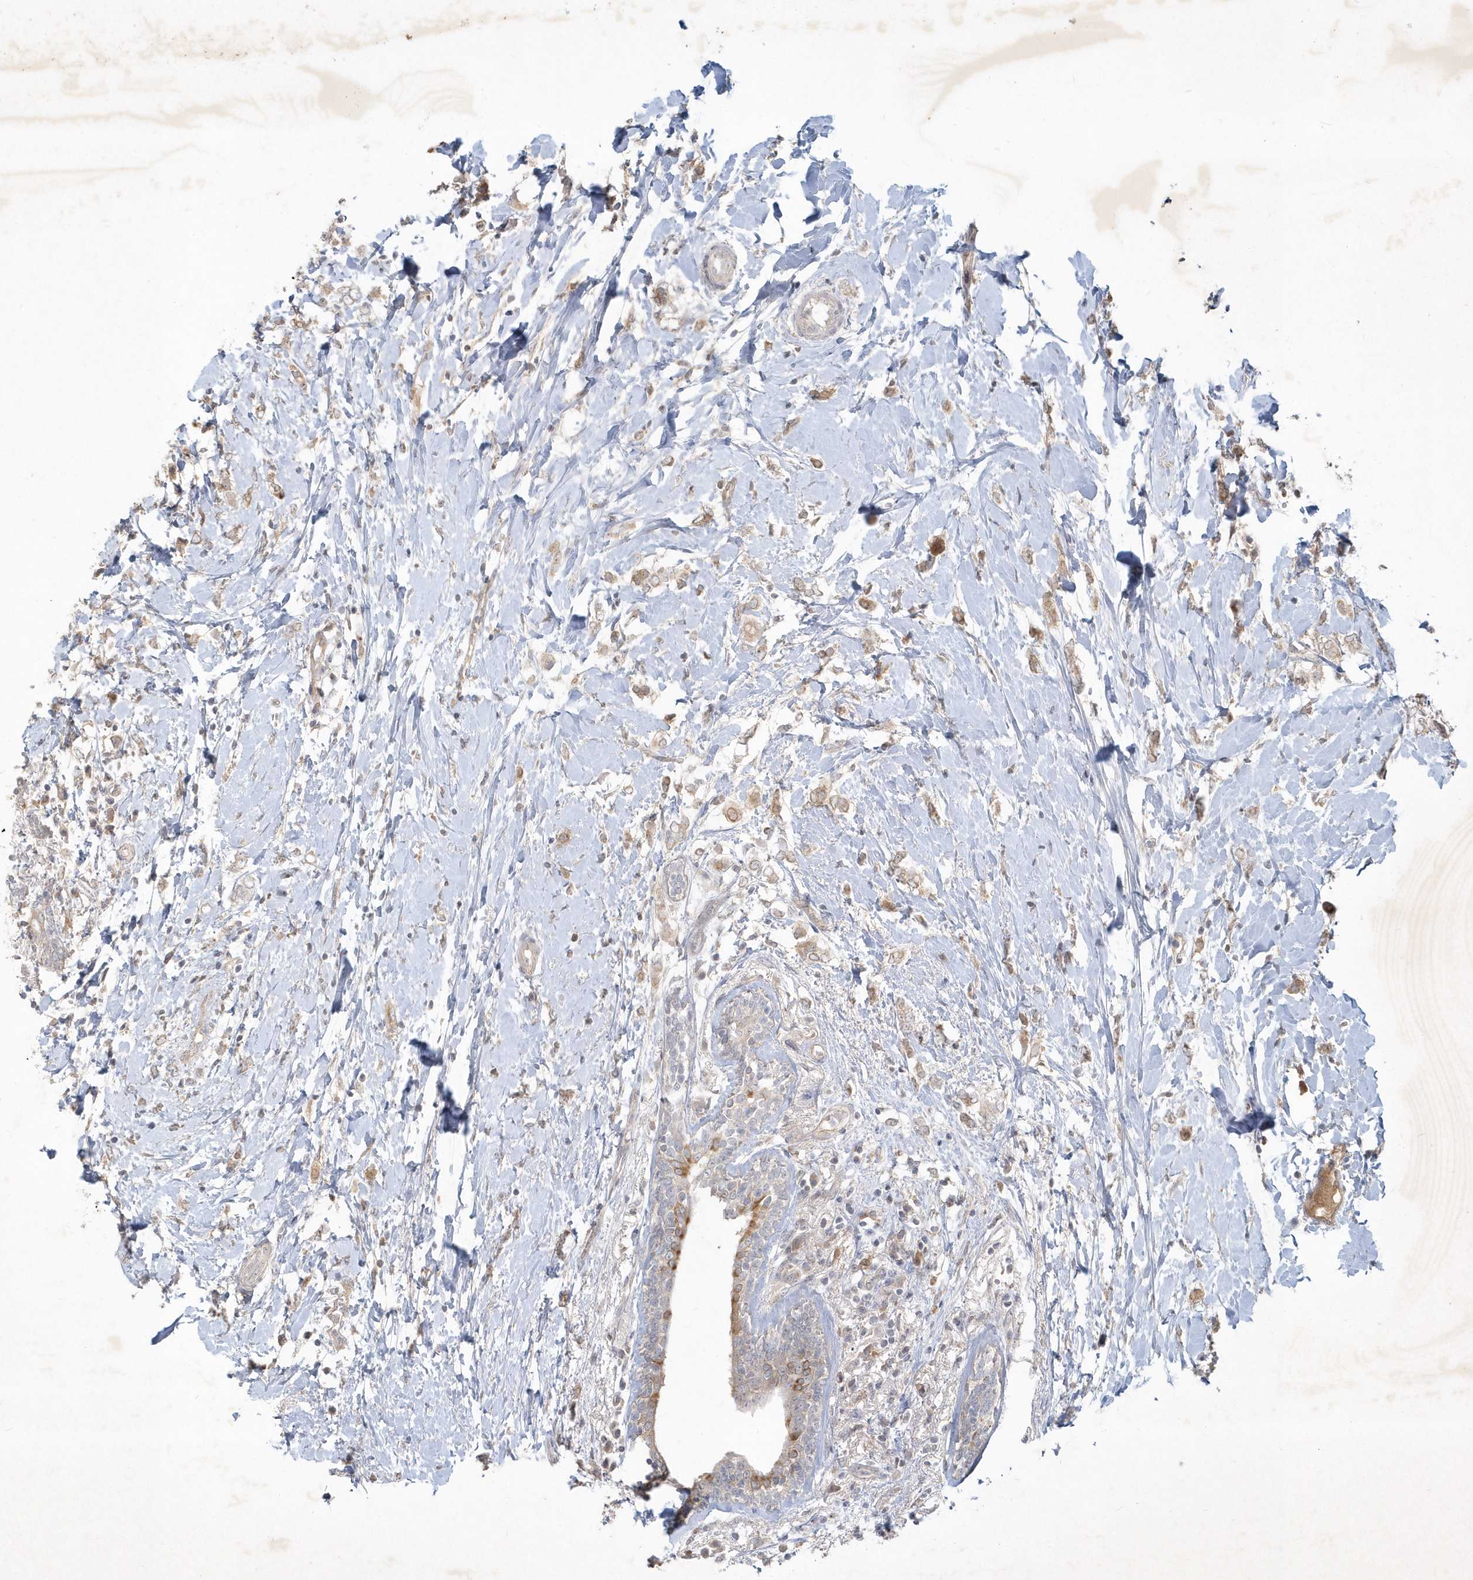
{"staining": {"intensity": "weak", "quantity": "<25%", "location": "cytoplasmic/membranous"}, "tissue": "breast cancer", "cell_type": "Tumor cells", "image_type": "cancer", "snomed": [{"axis": "morphology", "description": "Normal tissue, NOS"}, {"axis": "morphology", "description": "Lobular carcinoma"}, {"axis": "topography", "description": "Breast"}], "caption": "Immunohistochemistry (IHC) micrograph of human lobular carcinoma (breast) stained for a protein (brown), which shows no expression in tumor cells.", "gene": "BOD1", "patient": {"sex": "female", "age": 47}}